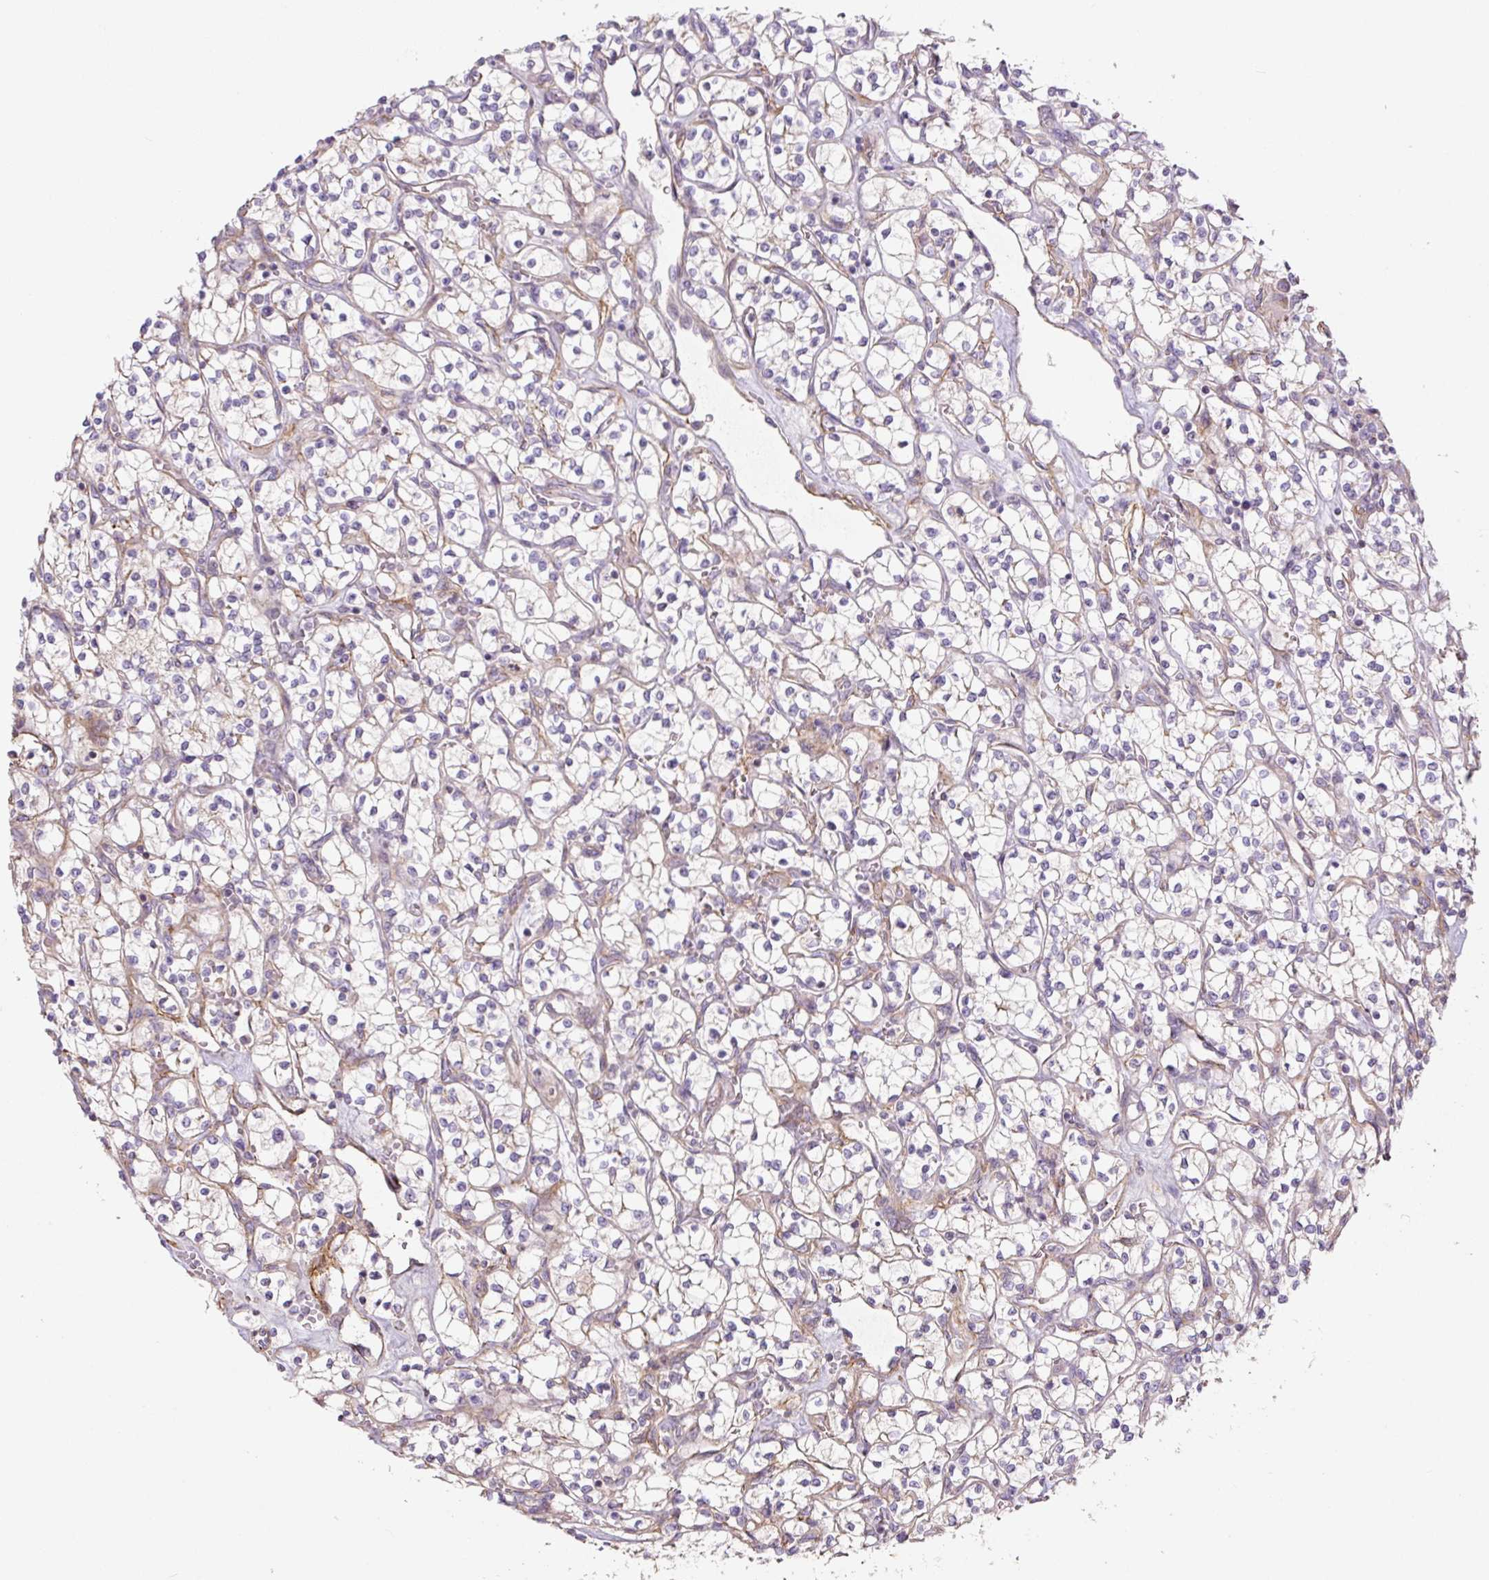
{"staining": {"intensity": "negative", "quantity": "none", "location": "none"}, "tissue": "renal cancer", "cell_type": "Tumor cells", "image_type": "cancer", "snomed": [{"axis": "morphology", "description": "Adenocarcinoma, NOS"}, {"axis": "topography", "description": "Kidney"}], "caption": "Tumor cells are negative for brown protein staining in renal adenocarcinoma.", "gene": "CCNI2", "patient": {"sex": "female", "age": 64}}